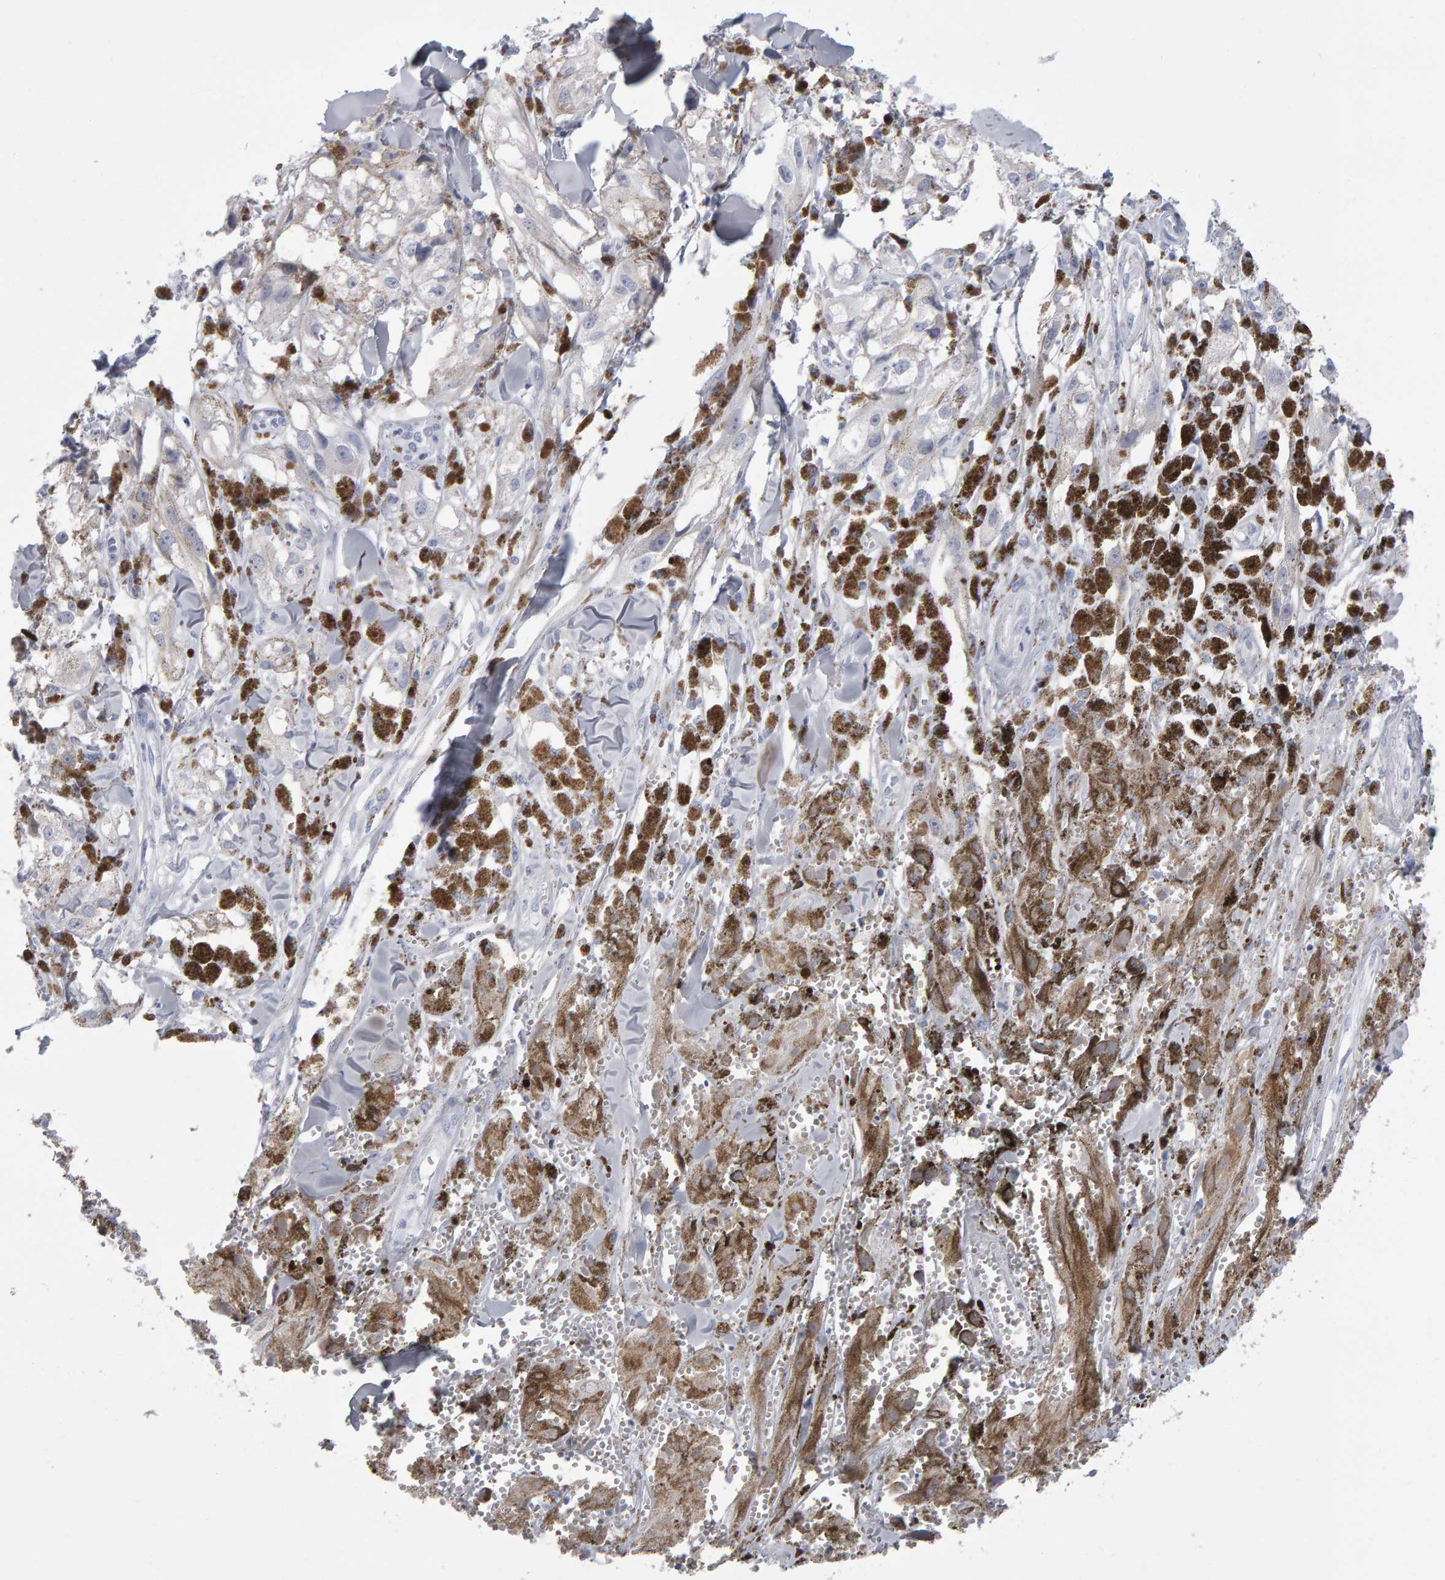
{"staining": {"intensity": "negative", "quantity": "none", "location": "none"}, "tissue": "melanoma", "cell_type": "Tumor cells", "image_type": "cancer", "snomed": [{"axis": "morphology", "description": "Malignant melanoma, NOS"}, {"axis": "topography", "description": "Skin"}], "caption": "DAB (3,3'-diaminobenzidine) immunohistochemical staining of malignant melanoma exhibits no significant expression in tumor cells.", "gene": "NCDN", "patient": {"sex": "male", "age": 88}}